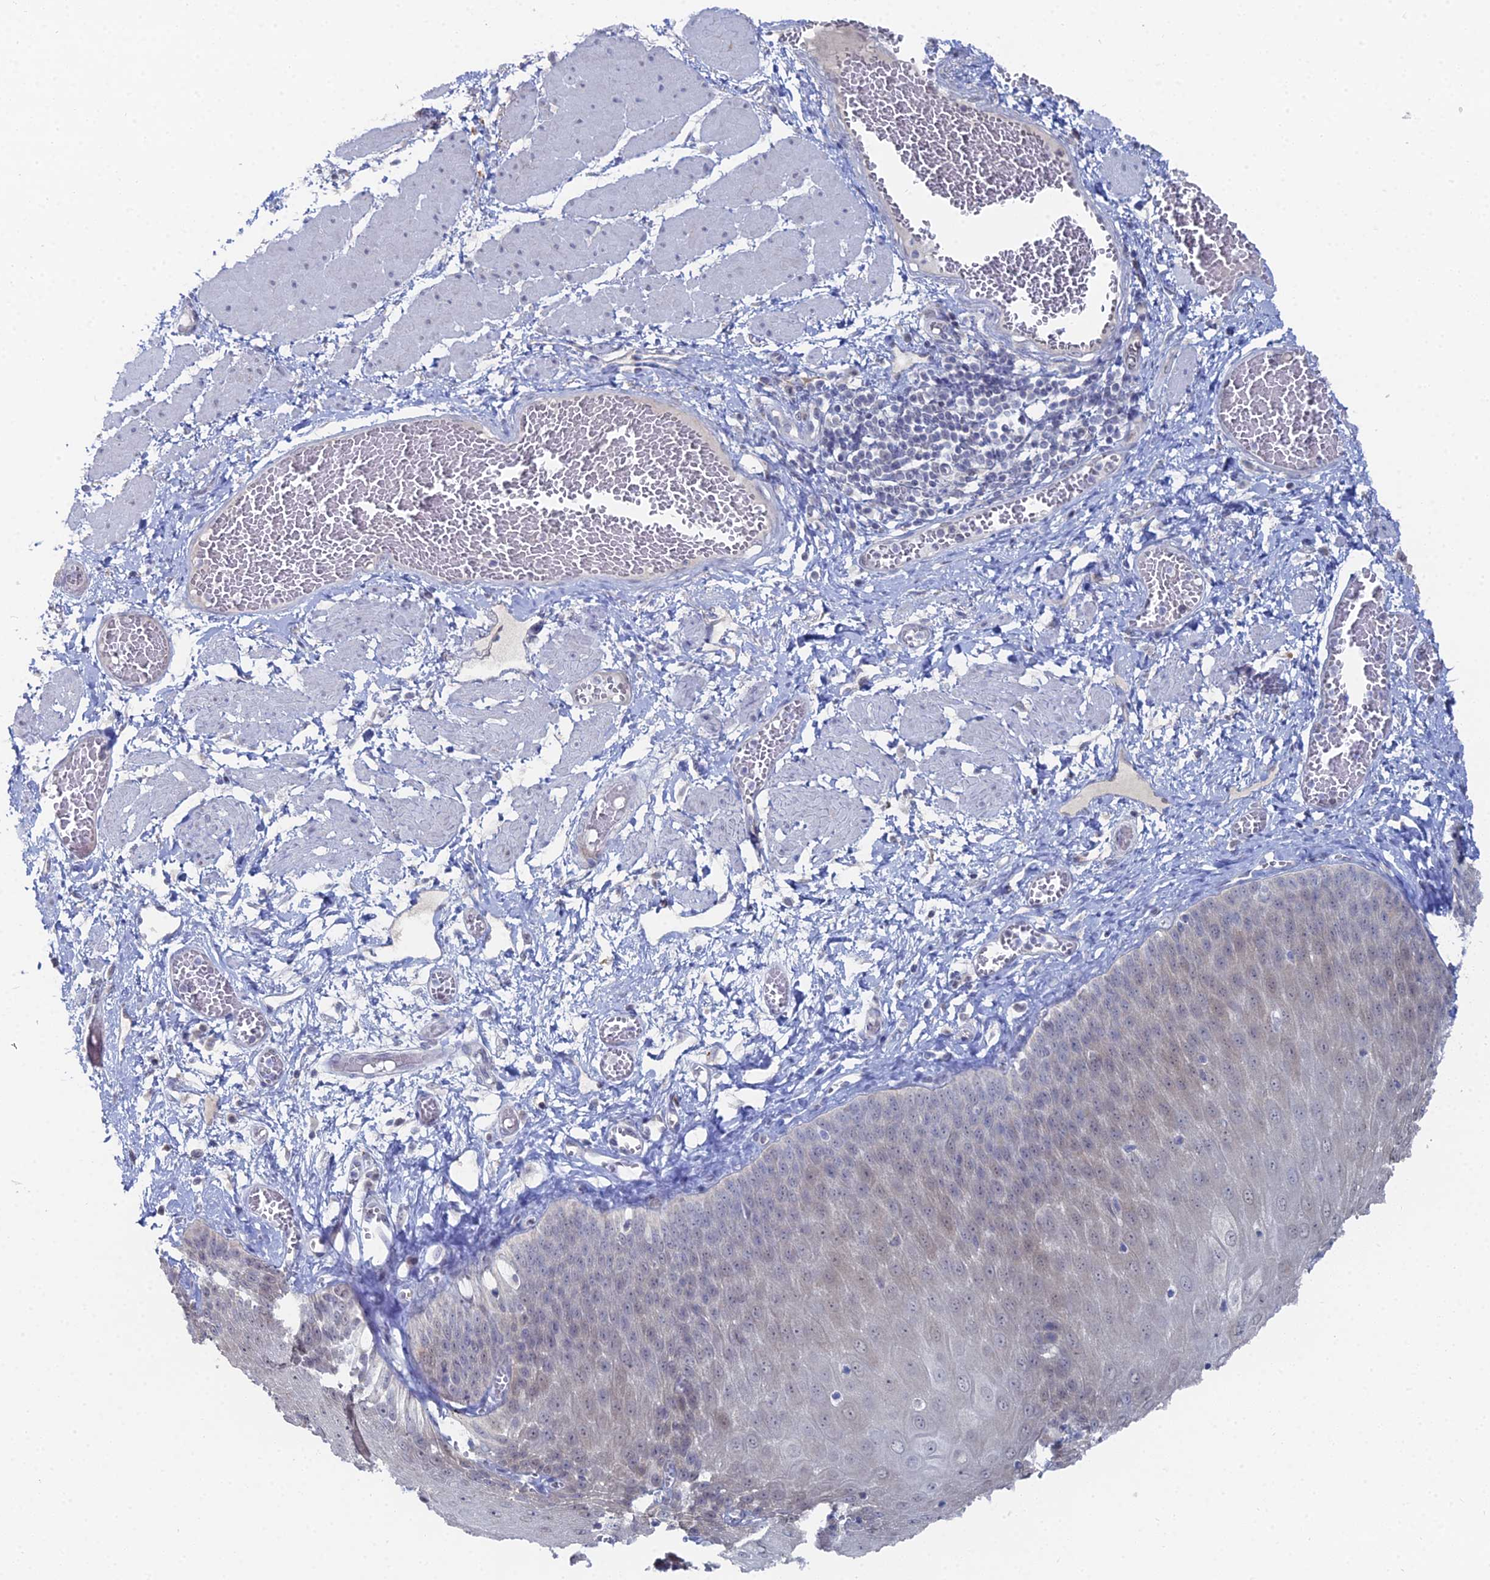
{"staining": {"intensity": "weak", "quantity": "25%-75%", "location": "cytoplasmic/membranous,nuclear"}, "tissue": "esophagus", "cell_type": "Squamous epithelial cells", "image_type": "normal", "snomed": [{"axis": "morphology", "description": "Normal tissue, NOS"}, {"axis": "topography", "description": "Esophagus"}], "caption": "This is a micrograph of IHC staining of benign esophagus, which shows weak expression in the cytoplasmic/membranous,nuclear of squamous epithelial cells.", "gene": "THAP4", "patient": {"sex": "male", "age": 60}}